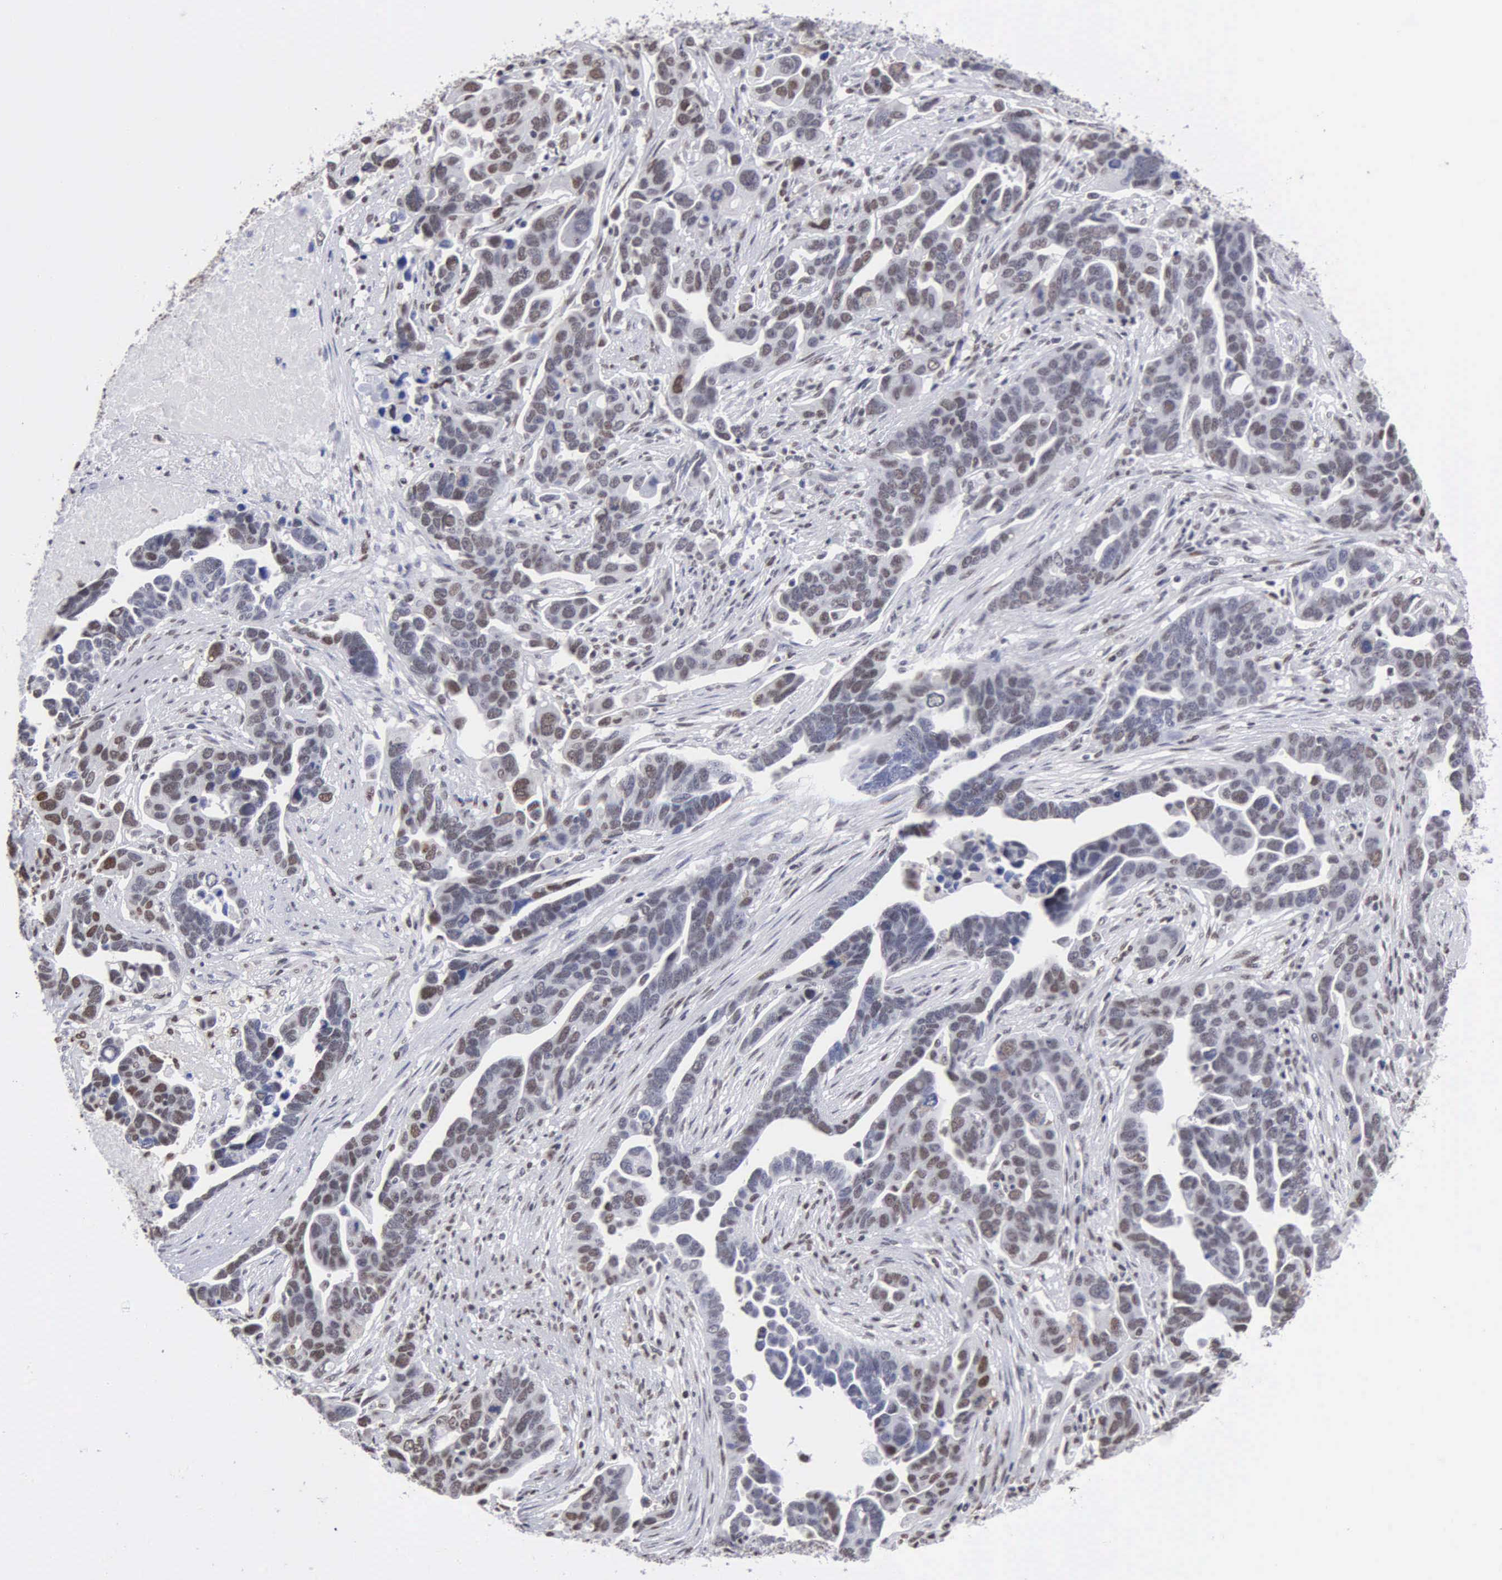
{"staining": {"intensity": "weak", "quantity": "25%-75%", "location": "nuclear"}, "tissue": "ovarian cancer", "cell_type": "Tumor cells", "image_type": "cancer", "snomed": [{"axis": "morphology", "description": "Cystadenocarcinoma, serous, NOS"}, {"axis": "topography", "description": "Ovary"}], "caption": "Immunohistochemistry (IHC) (DAB (3,3'-diaminobenzidine)) staining of human ovarian cancer (serous cystadenocarcinoma) shows weak nuclear protein positivity in about 25%-75% of tumor cells.", "gene": "CCNG1", "patient": {"sex": "female", "age": 54}}